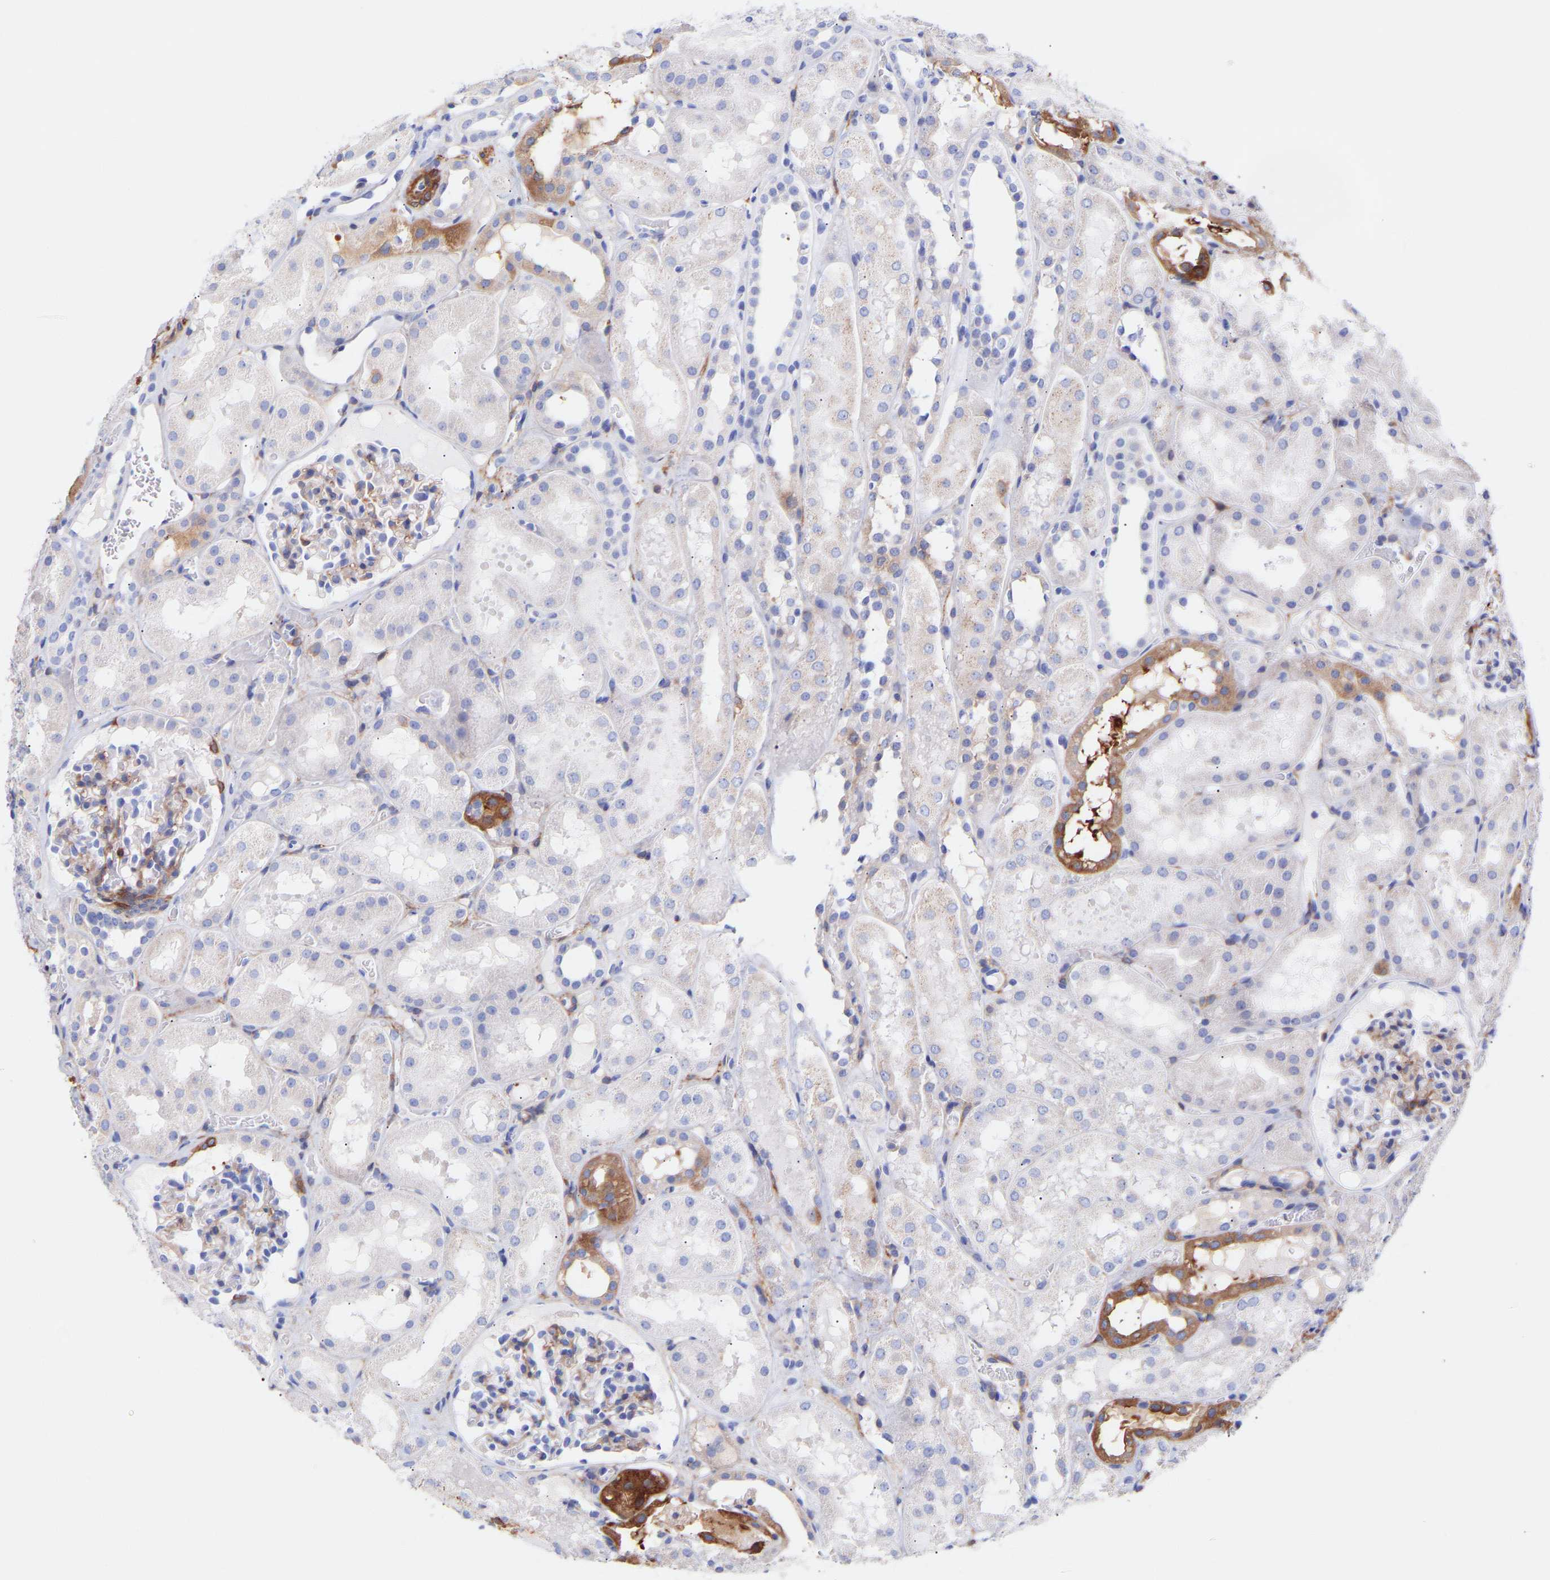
{"staining": {"intensity": "moderate", "quantity": "<25%", "location": "cytoplasmic/membranous"}, "tissue": "kidney", "cell_type": "Cells in glomeruli", "image_type": "normal", "snomed": [{"axis": "morphology", "description": "Normal tissue, NOS"}, {"axis": "topography", "description": "Kidney"}, {"axis": "topography", "description": "Urinary bladder"}], "caption": "Immunohistochemistry micrograph of unremarkable kidney: human kidney stained using immunohistochemistry demonstrates low levels of moderate protein expression localized specifically in the cytoplasmic/membranous of cells in glomeruli, appearing as a cytoplasmic/membranous brown color.", "gene": "AMPH", "patient": {"sex": "male", "age": 16}}